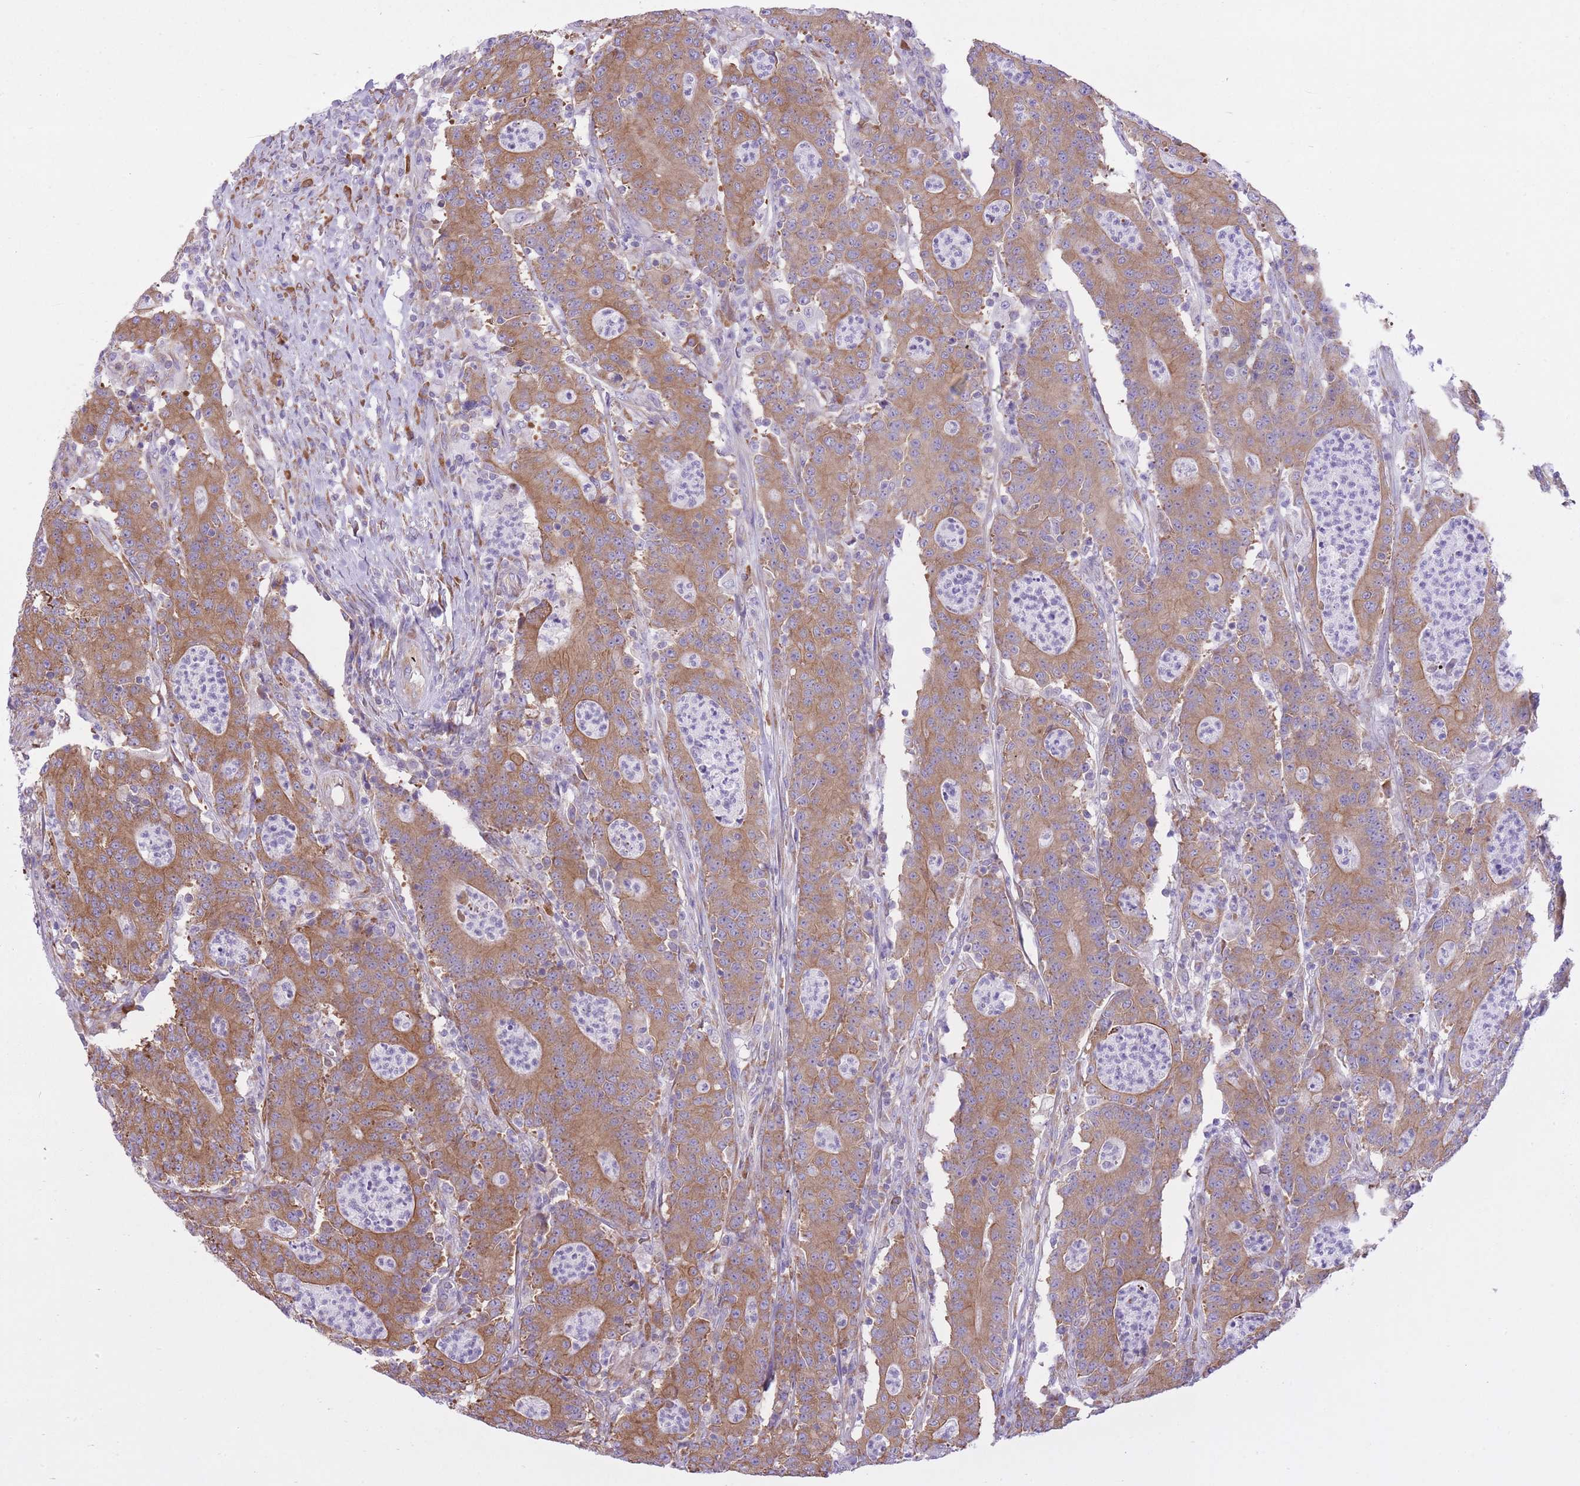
{"staining": {"intensity": "moderate", "quantity": ">75%", "location": "cytoplasmic/membranous"}, "tissue": "colorectal cancer", "cell_type": "Tumor cells", "image_type": "cancer", "snomed": [{"axis": "morphology", "description": "Adenocarcinoma, NOS"}, {"axis": "topography", "description": "Colon"}], "caption": "An image of human colorectal cancer (adenocarcinoma) stained for a protein exhibits moderate cytoplasmic/membranous brown staining in tumor cells.", "gene": "ZNF501", "patient": {"sex": "male", "age": 83}}